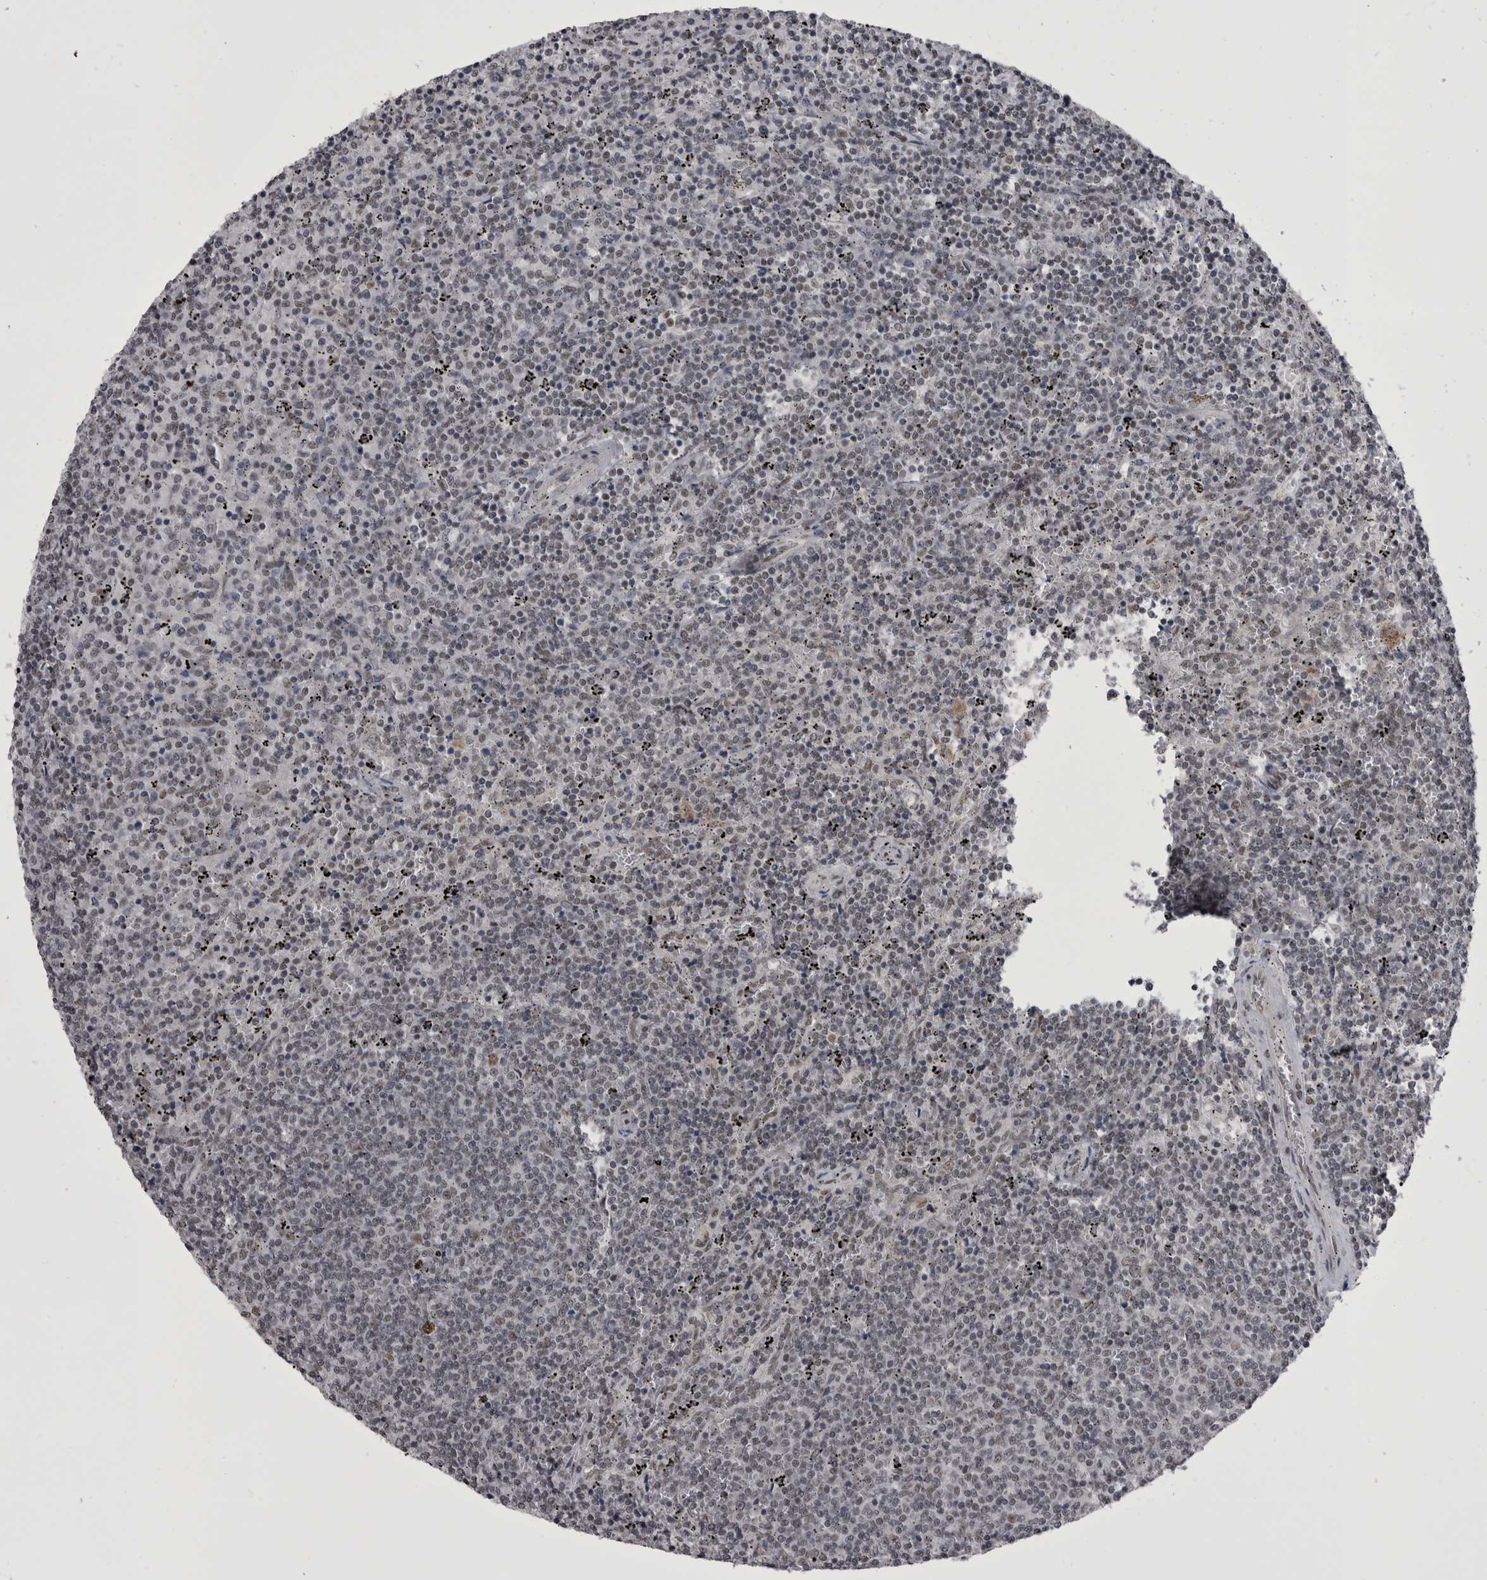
{"staining": {"intensity": "negative", "quantity": "none", "location": "none"}, "tissue": "lymphoma", "cell_type": "Tumor cells", "image_type": "cancer", "snomed": [{"axis": "morphology", "description": "Malignant lymphoma, non-Hodgkin's type, Low grade"}, {"axis": "topography", "description": "Spleen"}], "caption": "This is an IHC histopathology image of human lymphoma. There is no expression in tumor cells.", "gene": "PRPF3", "patient": {"sex": "female", "age": 50}}